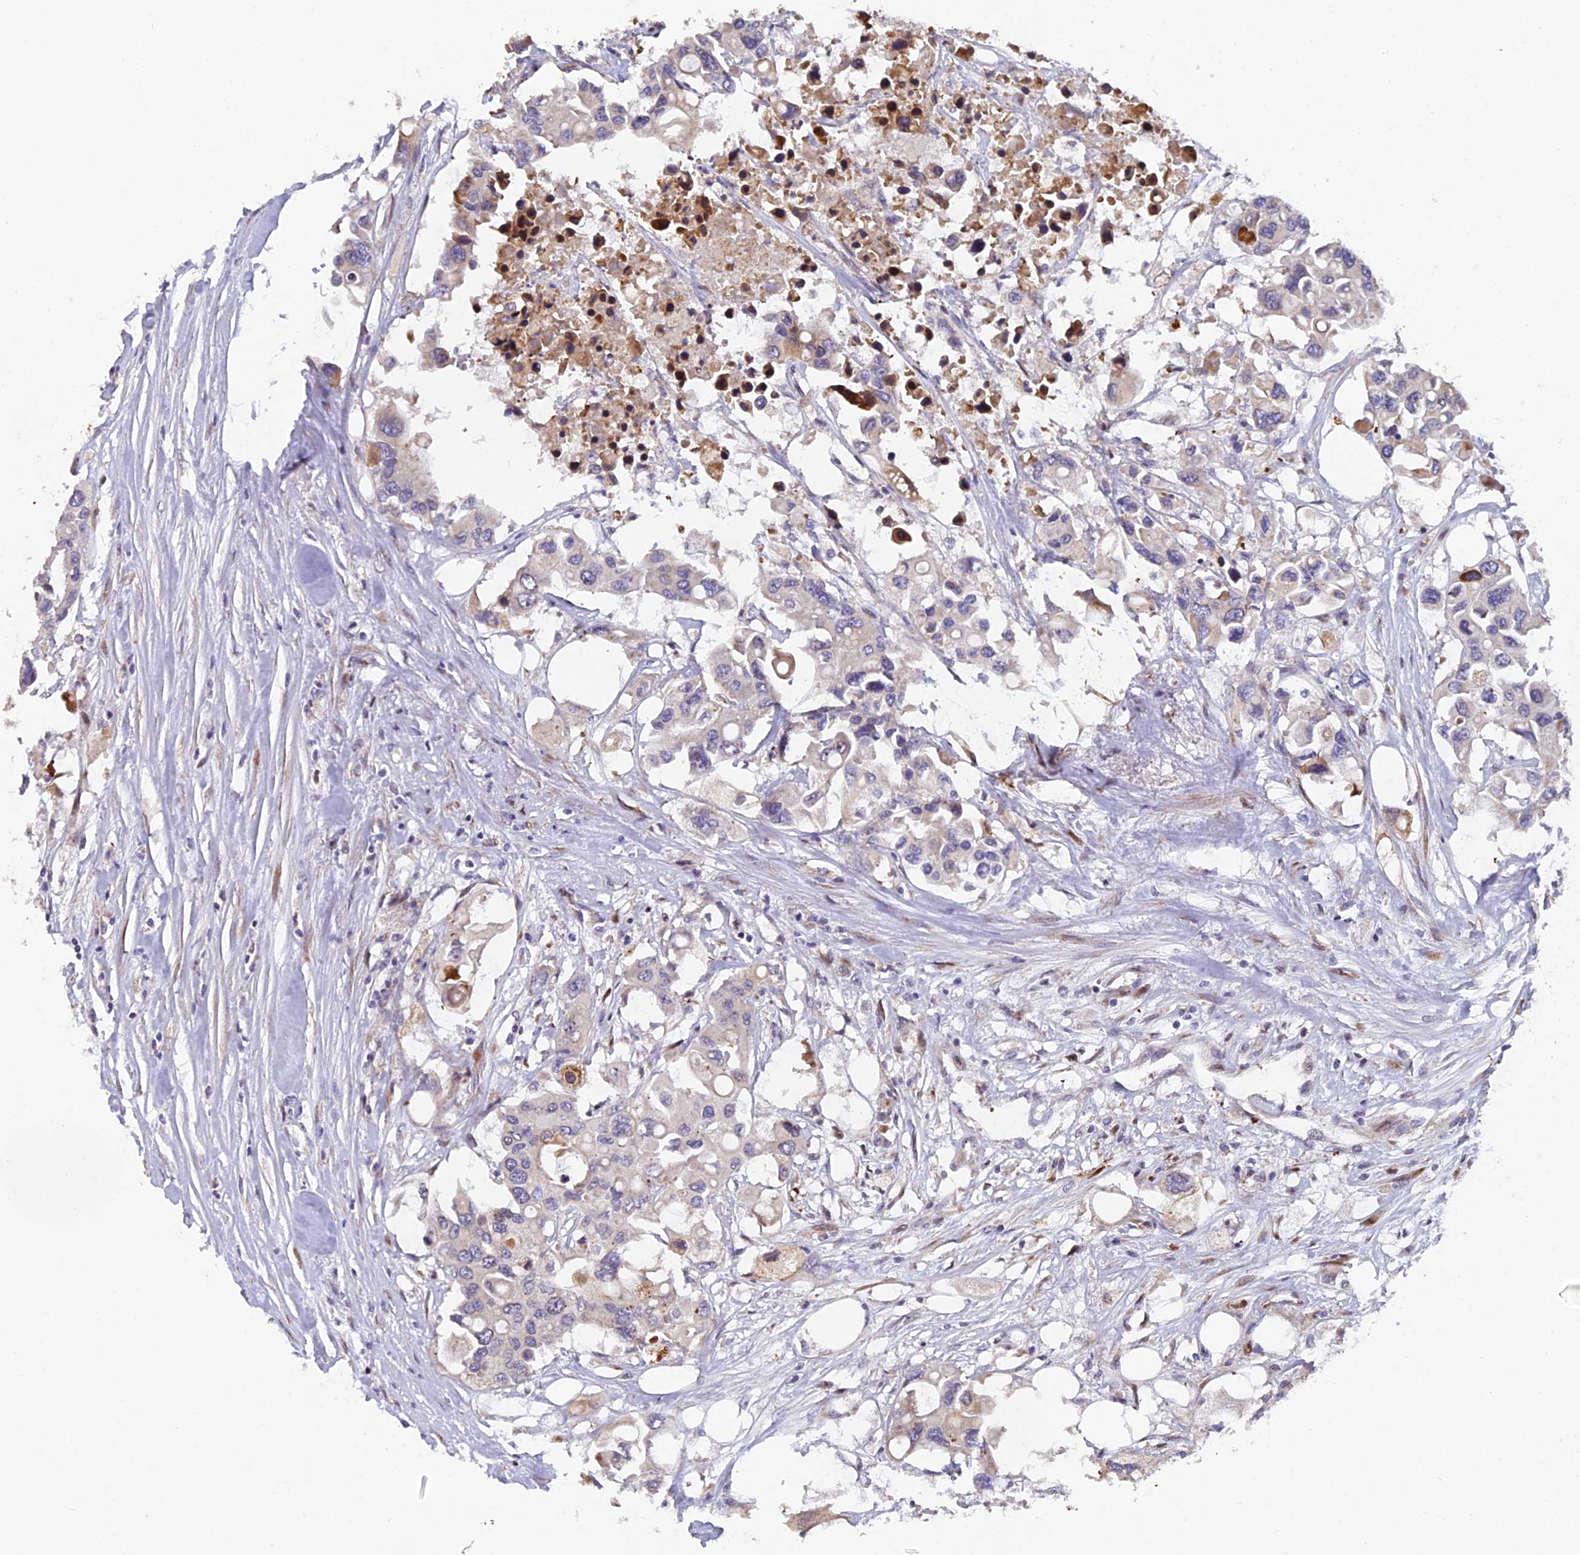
{"staining": {"intensity": "moderate", "quantity": "<25%", "location": "cytoplasmic/membranous"}, "tissue": "colorectal cancer", "cell_type": "Tumor cells", "image_type": "cancer", "snomed": [{"axis": "morphology", "description": "Adenocarcinoma, NOS"}, {"axis": "topography", "description": "Colon"}], "caption": "Approximately <25% of tumor cells in colorectal cancer (adenocarcinoma) show moderate cytoplasmic/membranous protein staining as visualized by brown immunohistochemical staining.", "gene": "RAB28", "patient": {"sex": "male", "age": 77}}